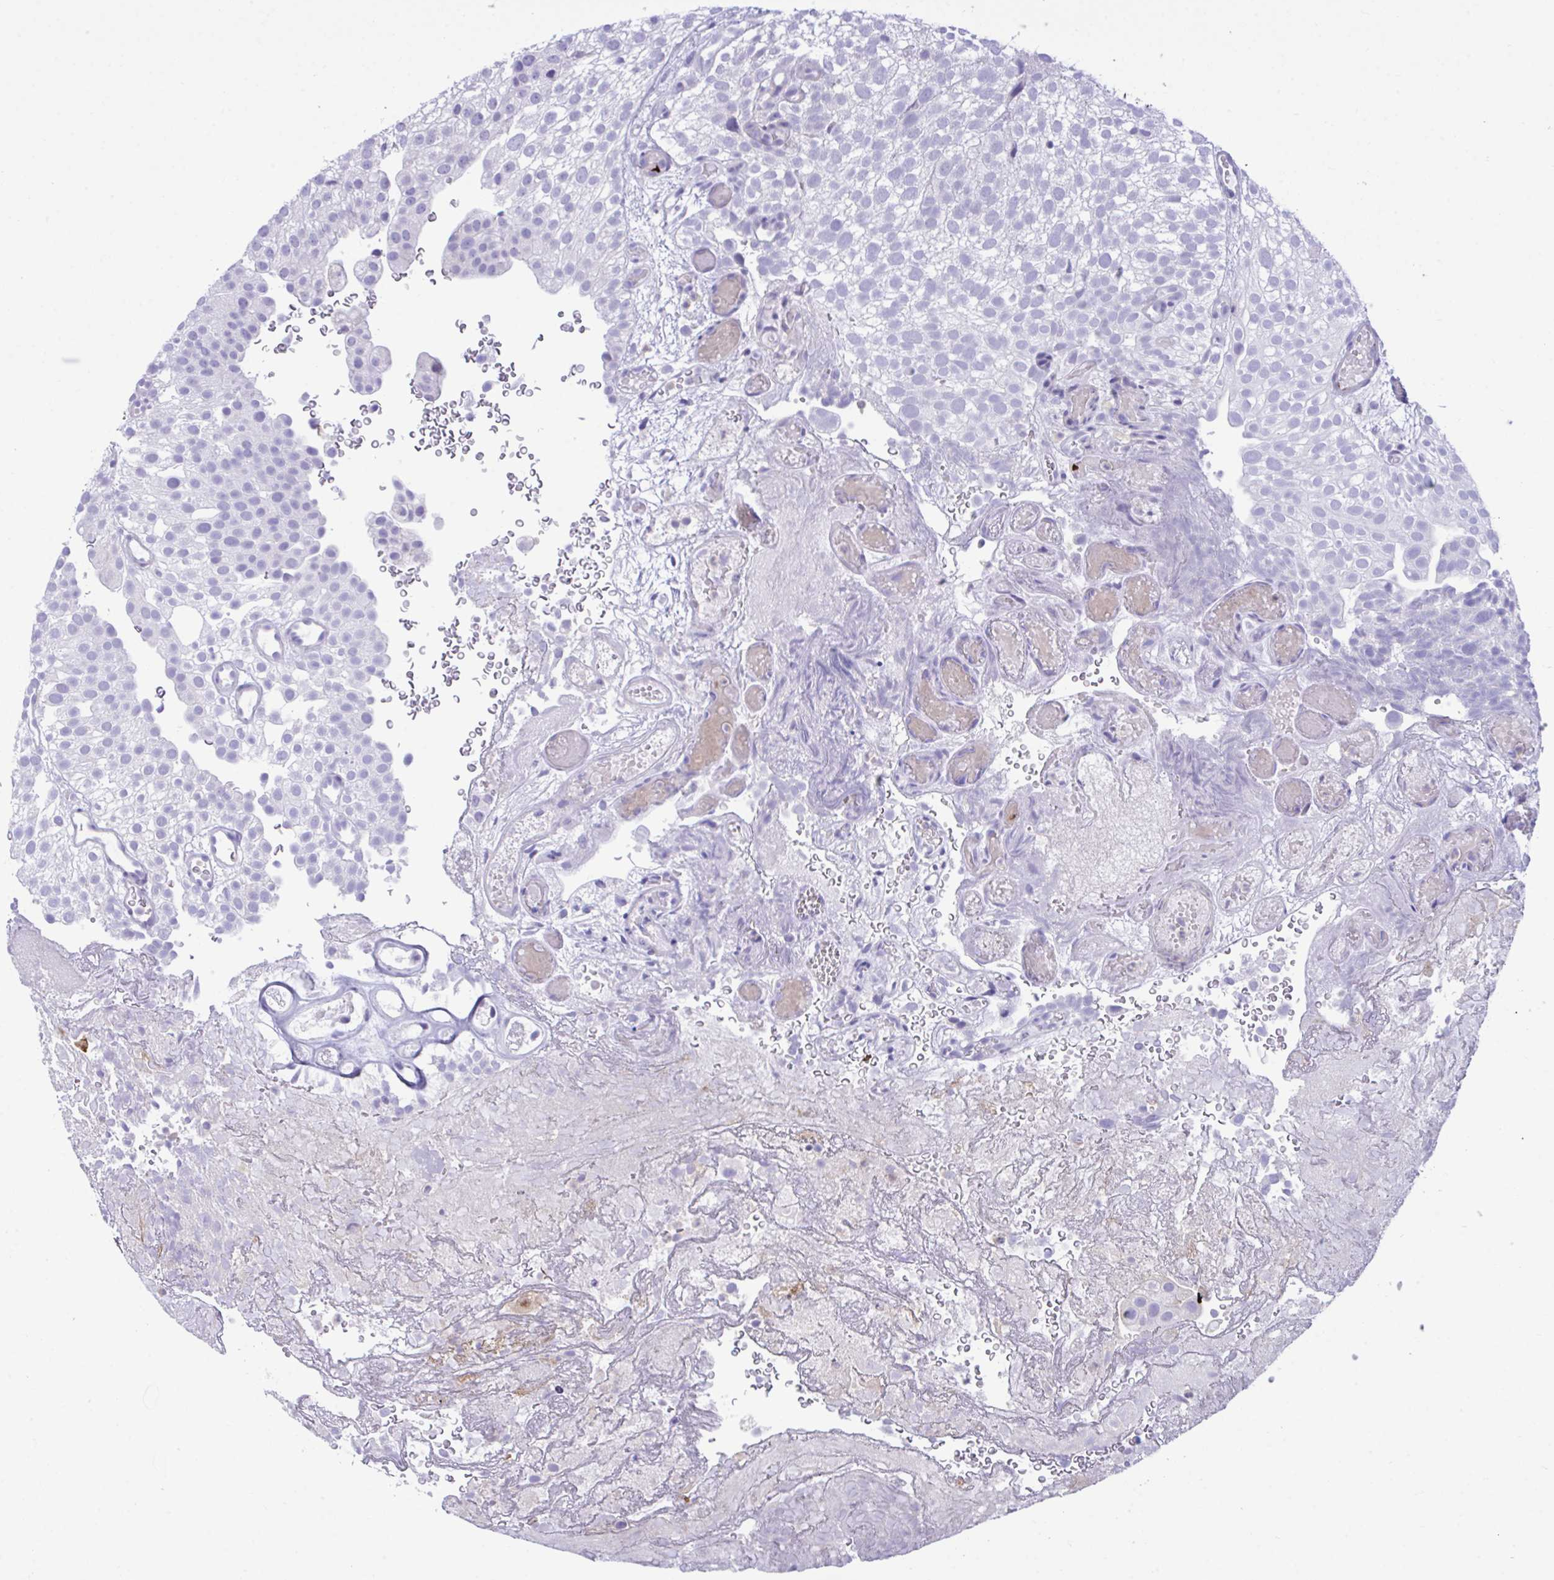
{"staining": {"intensity": "negative", "quantity": "none", "location": "none"}, "tissue": "urothelial cancer", "cell_type": "Tumor cells", "image_type": "cancer", "snomed": [{"axis": "morphology", "description": "Urothelial carcinoma, Low grade"}, {"axis": "topography", "description": "Urinary bladder"}], "caption": "Tumor cells show no significant protein staining in urothelial carcinoma (low-grade).", "gene": "PLEKHH1", "patient": {"sex": "male", "age": 78}}